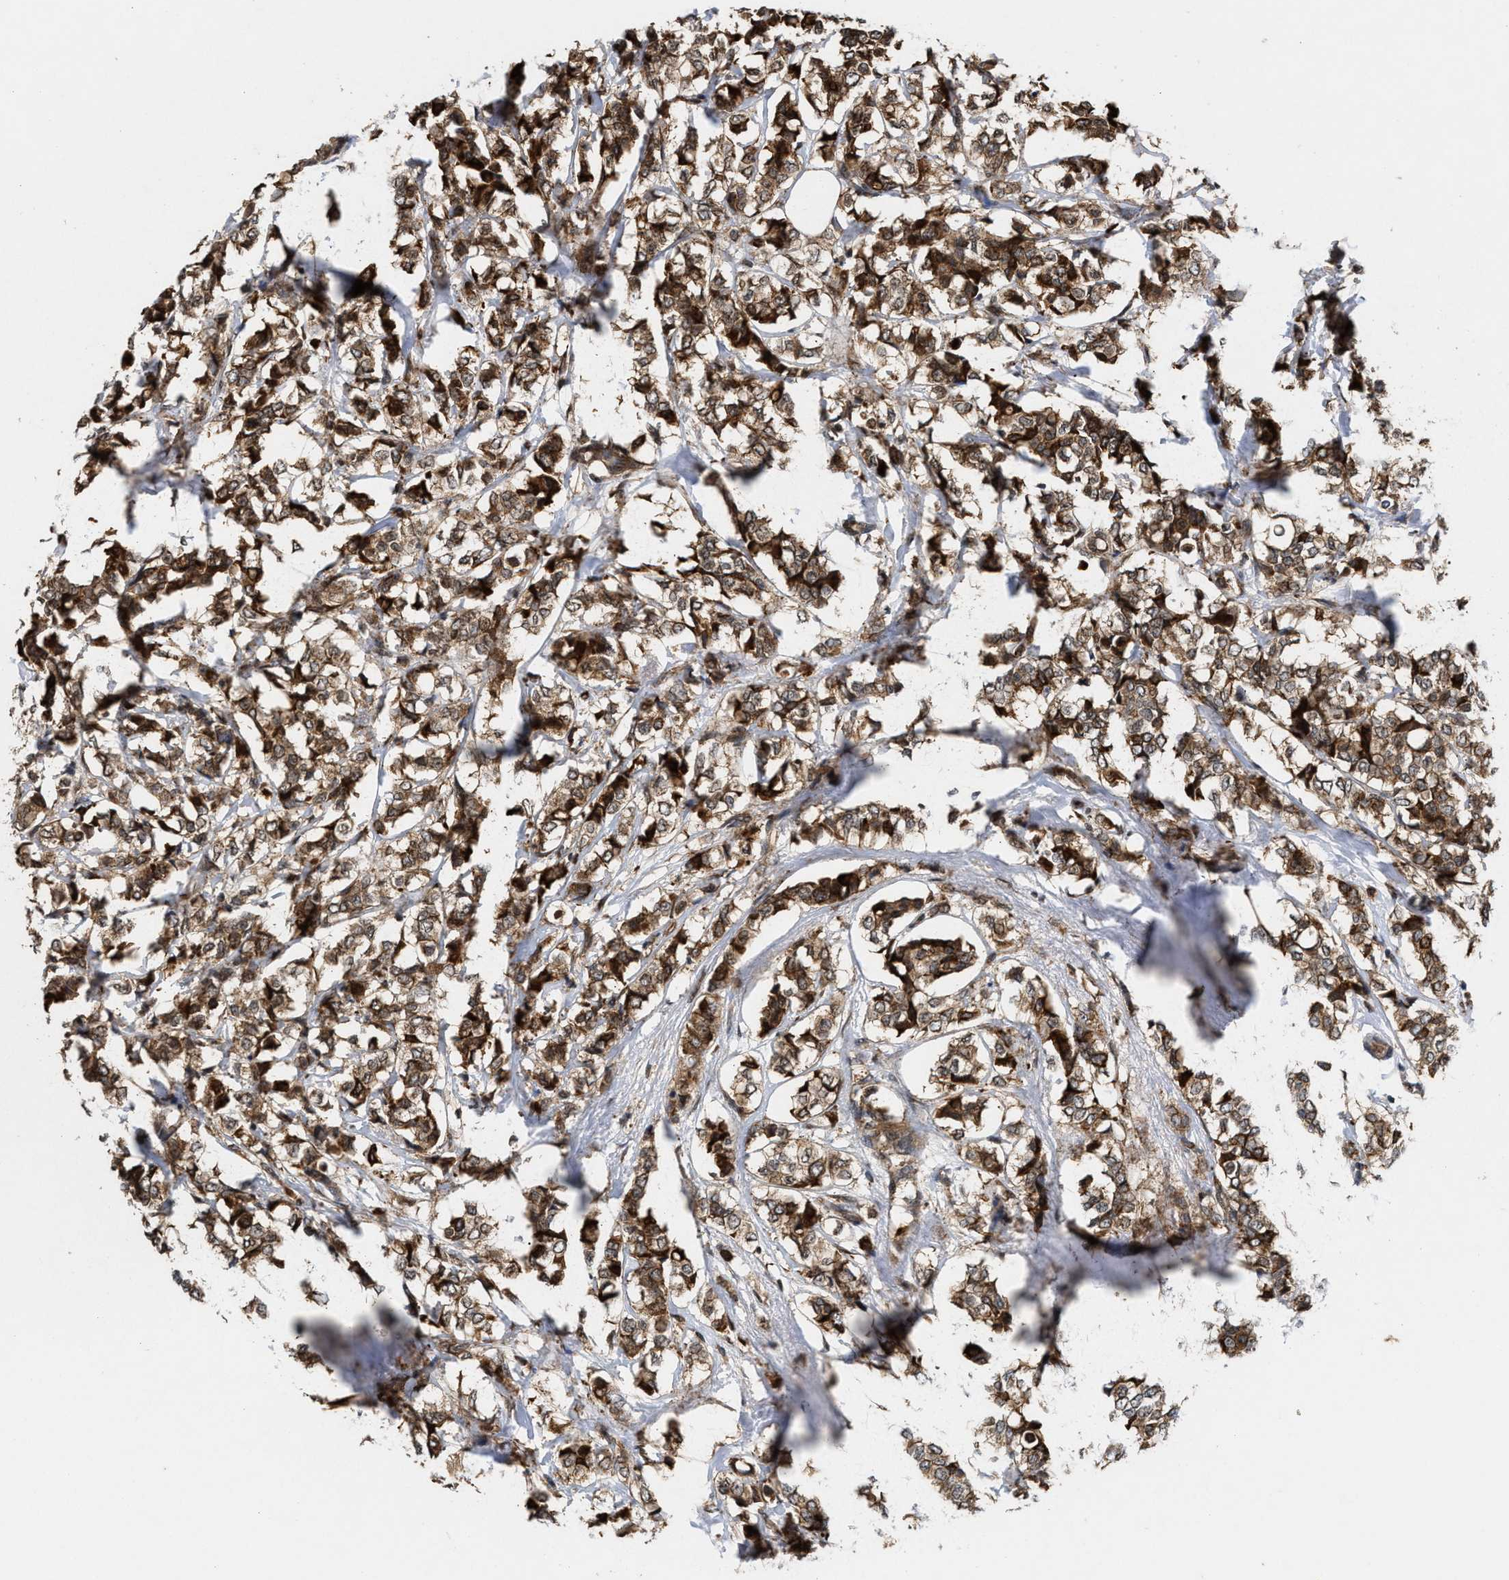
{"staining": {"intensity": "moderate", "quantity": ">75%", "location": "cytoplasmic/membranous"}, "tissue": "breast cancer", "cell_type": "Tumor cells", "image_type": "cancer", "snomed": [{"axis": "morphology", "description": "Lobular carcinoma"}, {"axis": "topography", "description": "Breast"}], "caption": "Immunohistochemical staining of breast cancer (lobular carcinoma) reveals medium levels of moderate cytoplasmic/membranous protein positivity in about >75% of tumor cells.", "gene": "CFLAR", "patient": {"sex": "female", "age": 60}}